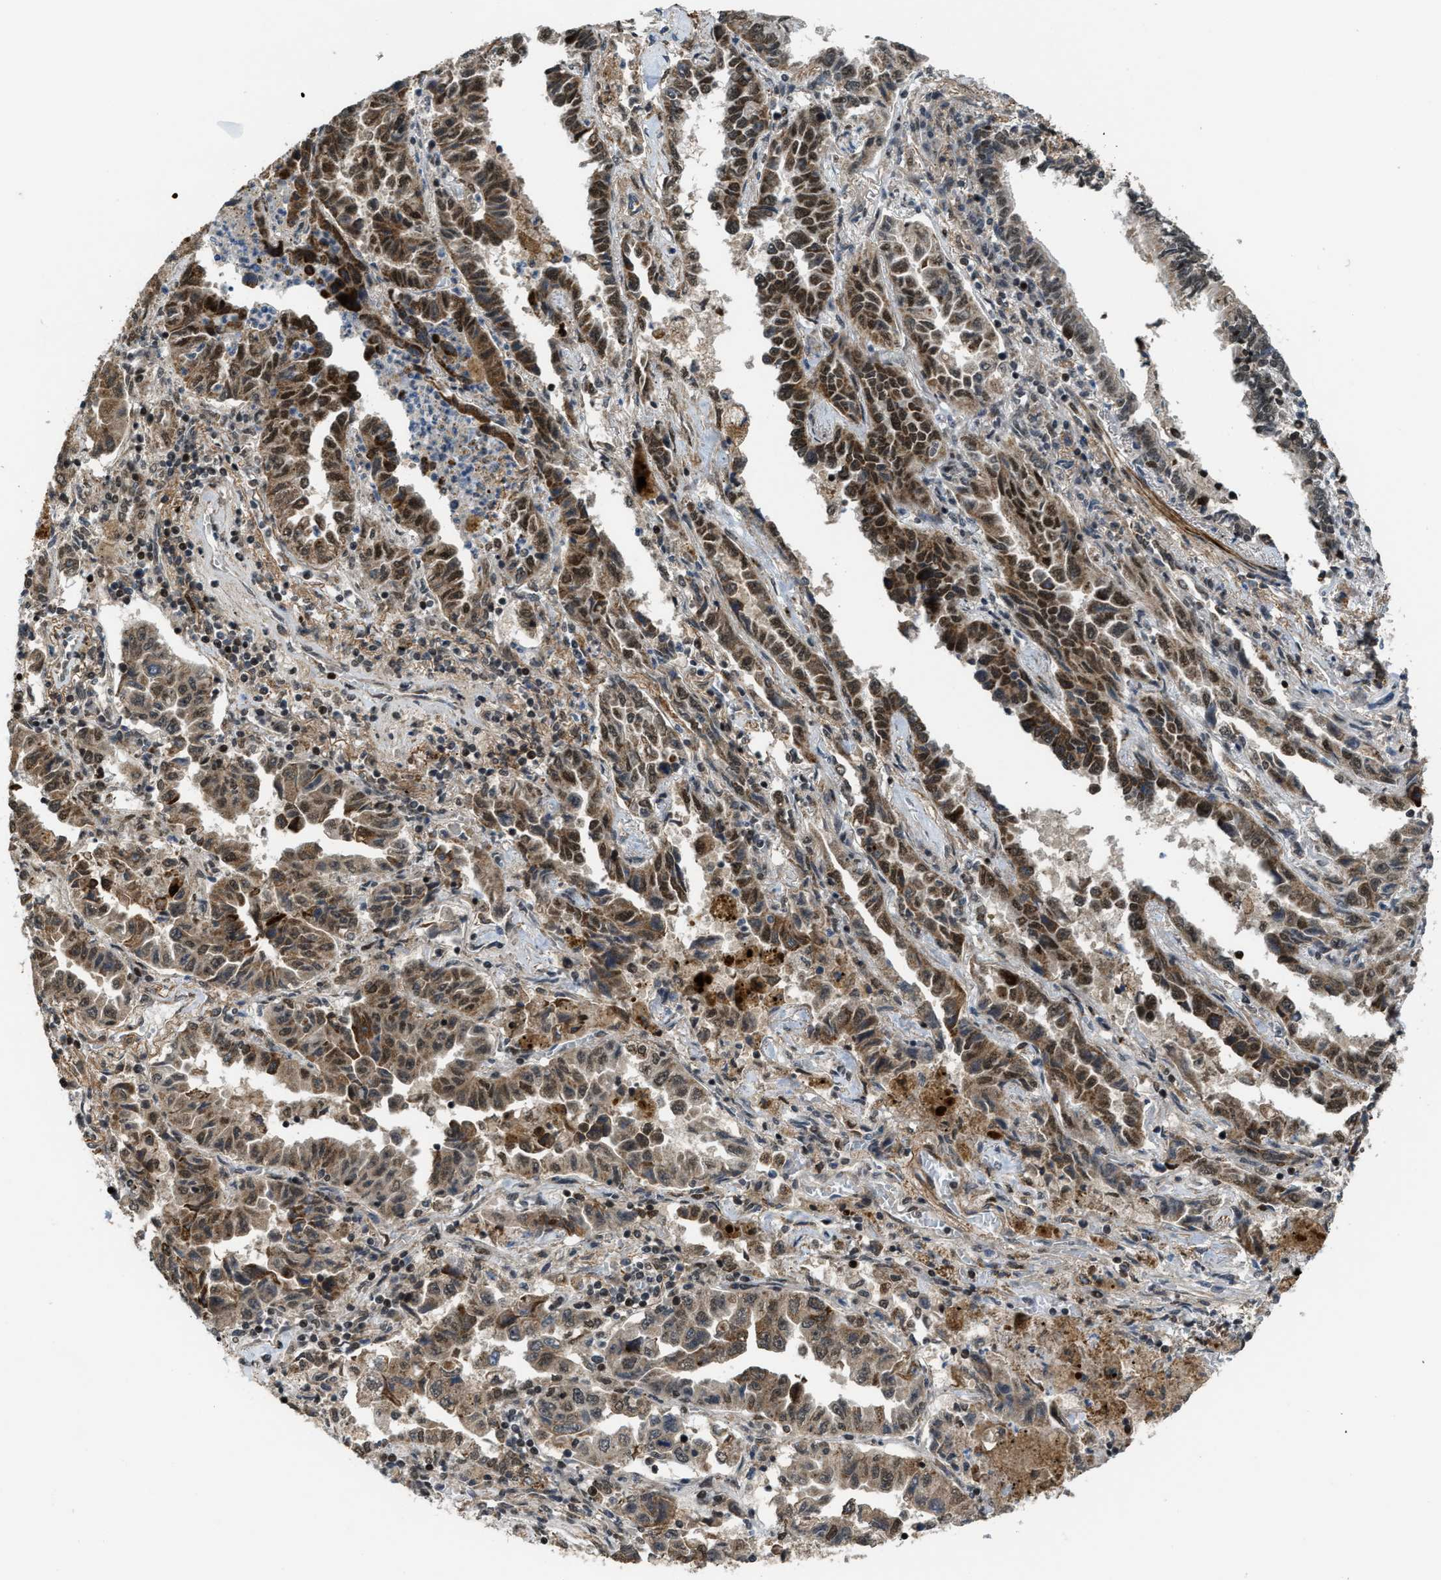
{"staining": {"intensity": "moderate", "quantity": ">75%", "location": "cytoplasmic/membranous,nuclear"}, "tissue": "lung cancer", "cell_type": "Tumor cells", "image_type": "cancer", "snomed": [{"axis": "morphology", "description": "Adenocarcinoma, NOS"}, {"axis": "topography", "description": "Lung"}], "caption": "Tumor cells show medium levels of moderate cytoplasmic/membranous and nuclear staining in approximately >75% of cells in human lung cancer (adenocarcinoma).", "gene": "ZNF250", "patient": {"sex": "female", "age": 51}}